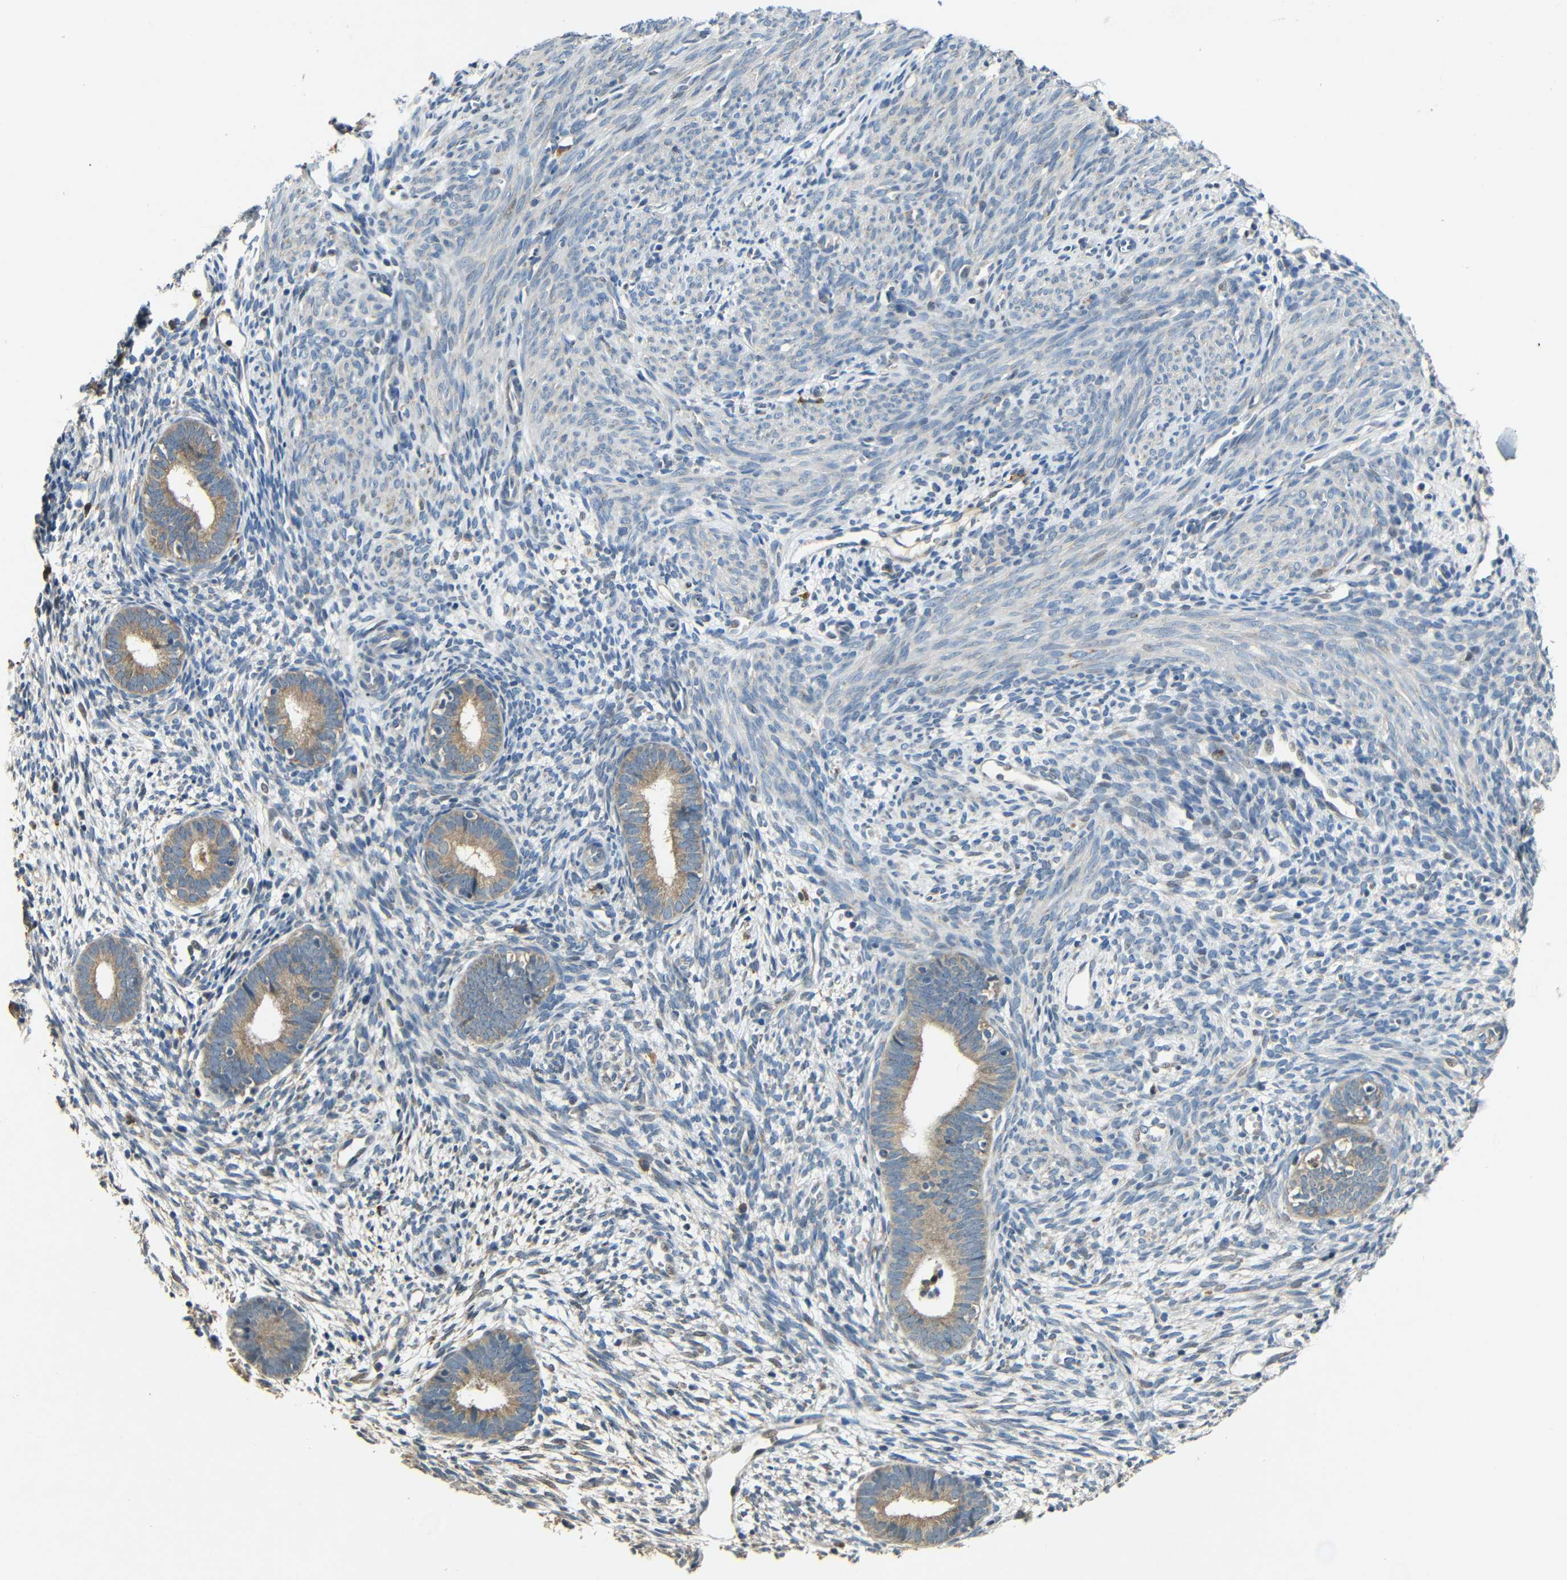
{"staining": {"intensity": "weak", "quantity": "<25%", "location": "cytoplasmic/membranous"}, "tissue": "endometrium", "cell_type": "Cells in endometrial stroma", "image_type": "normal", "snomed": [{"axis": "morphology", "description": "Normal tissue, NOS"}, {"axis": "morphology", "description": "Adenocarcinoma, NOS"}, {"axis": "topography", "description": "Endometrium"}, {"axis": "topography", "description": "Ovary"}], "caption": "This image is of unremarkable endometrium stained with IHC to label a protein in brown with the nuclei are counter-stained blue. There is no positivity in cells in endometrial stroma.", "gene": "KAZALD1", "patient": {"sex": "female", "age": 68}}